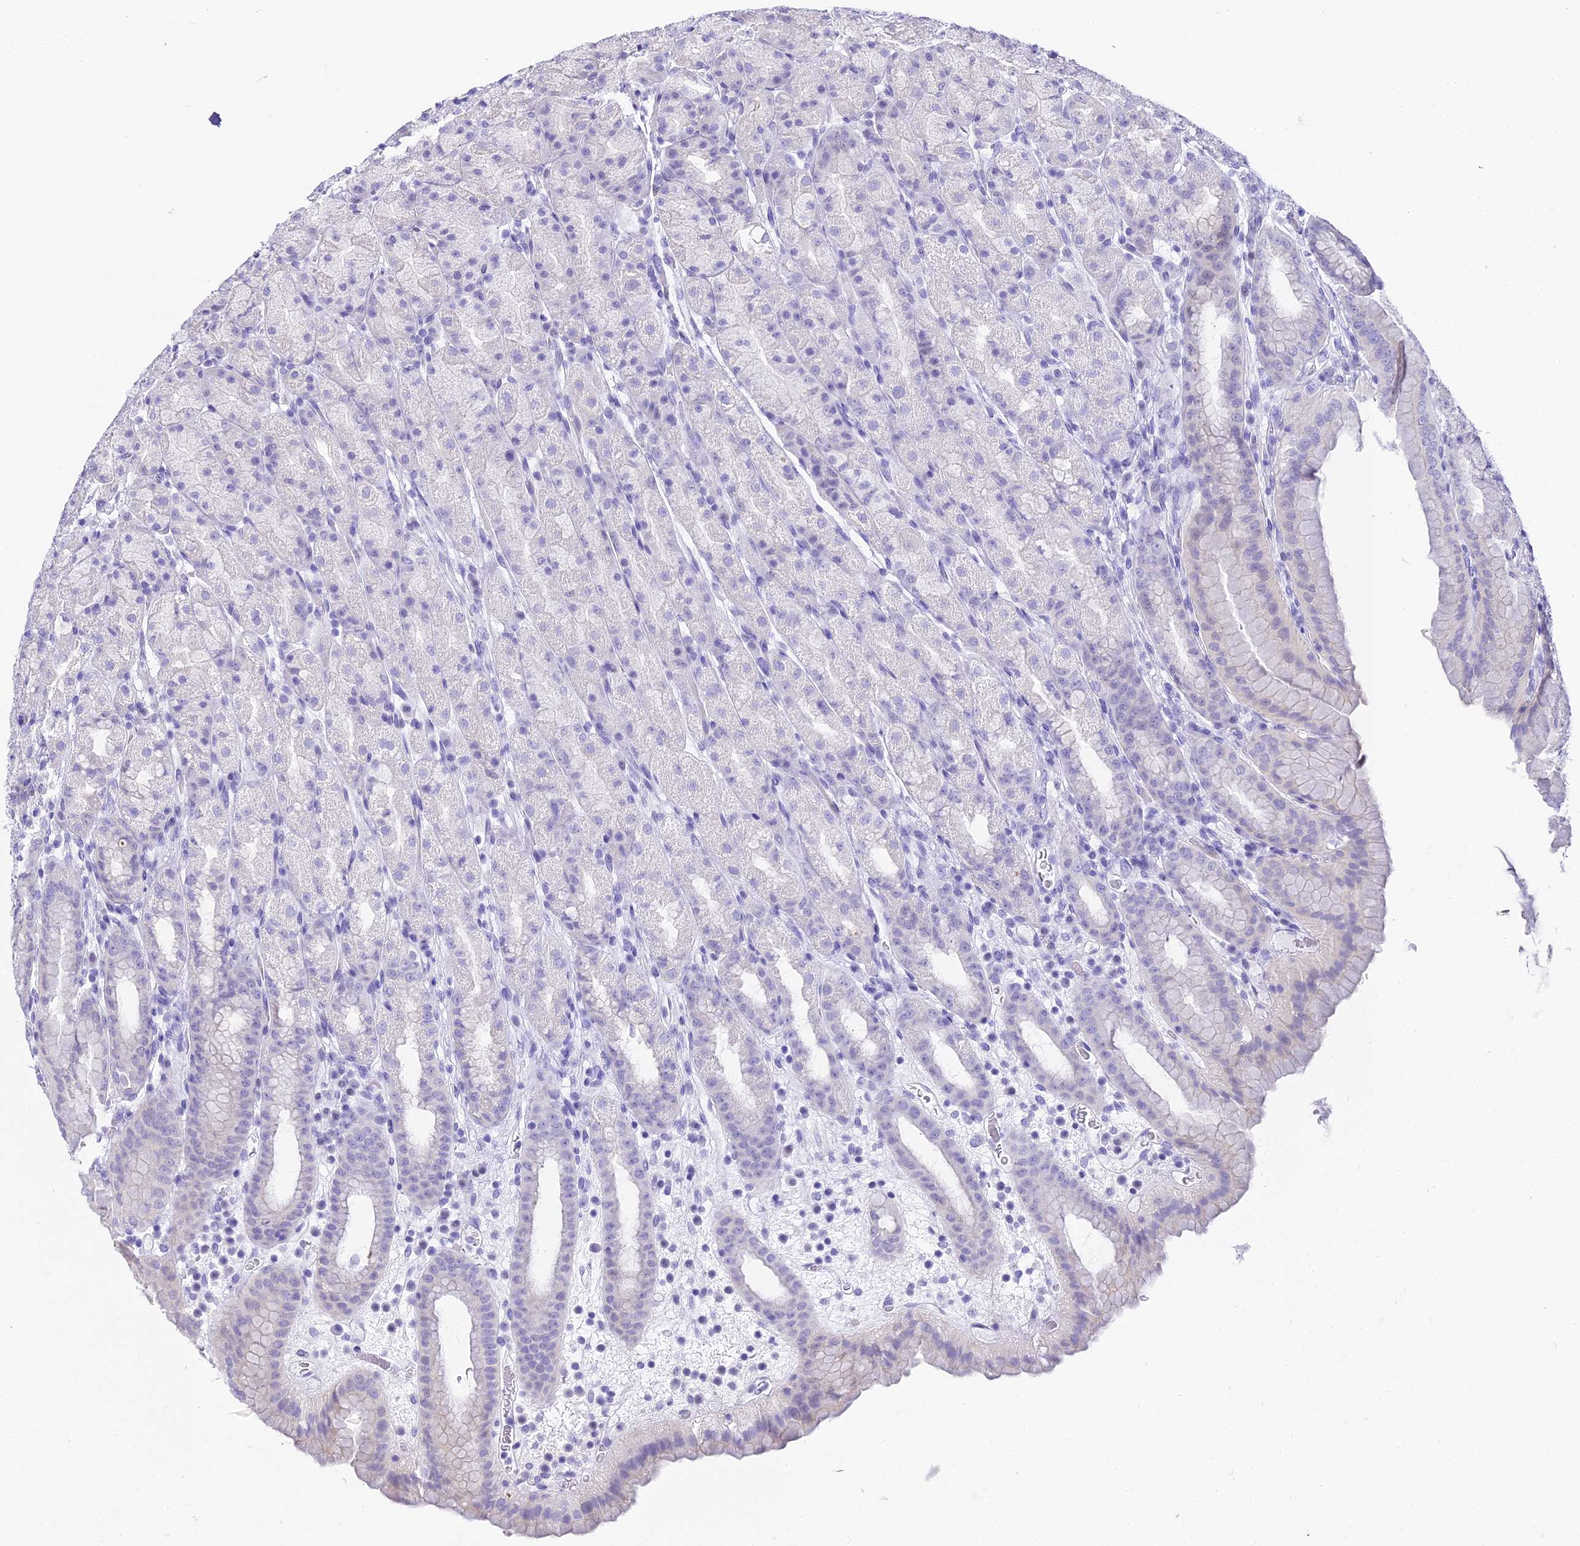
{"staining": {"intensity": "negative", "quantity": "none", "location": "none"}, "tissue": "stomach", "cell_type": "Glandular cells", "image_type": "normal", "snomed": [{"axis": "morphology", "description": "Normal tissue, NOS"}, {"axis": "topography", "description": "Stomach, upper"}], "caption": "Micrograph shows no protein expression in glandular cells of benign stomach.", "gene": "ABHD14A", "patient": {"sex": "male", "age": 68}}